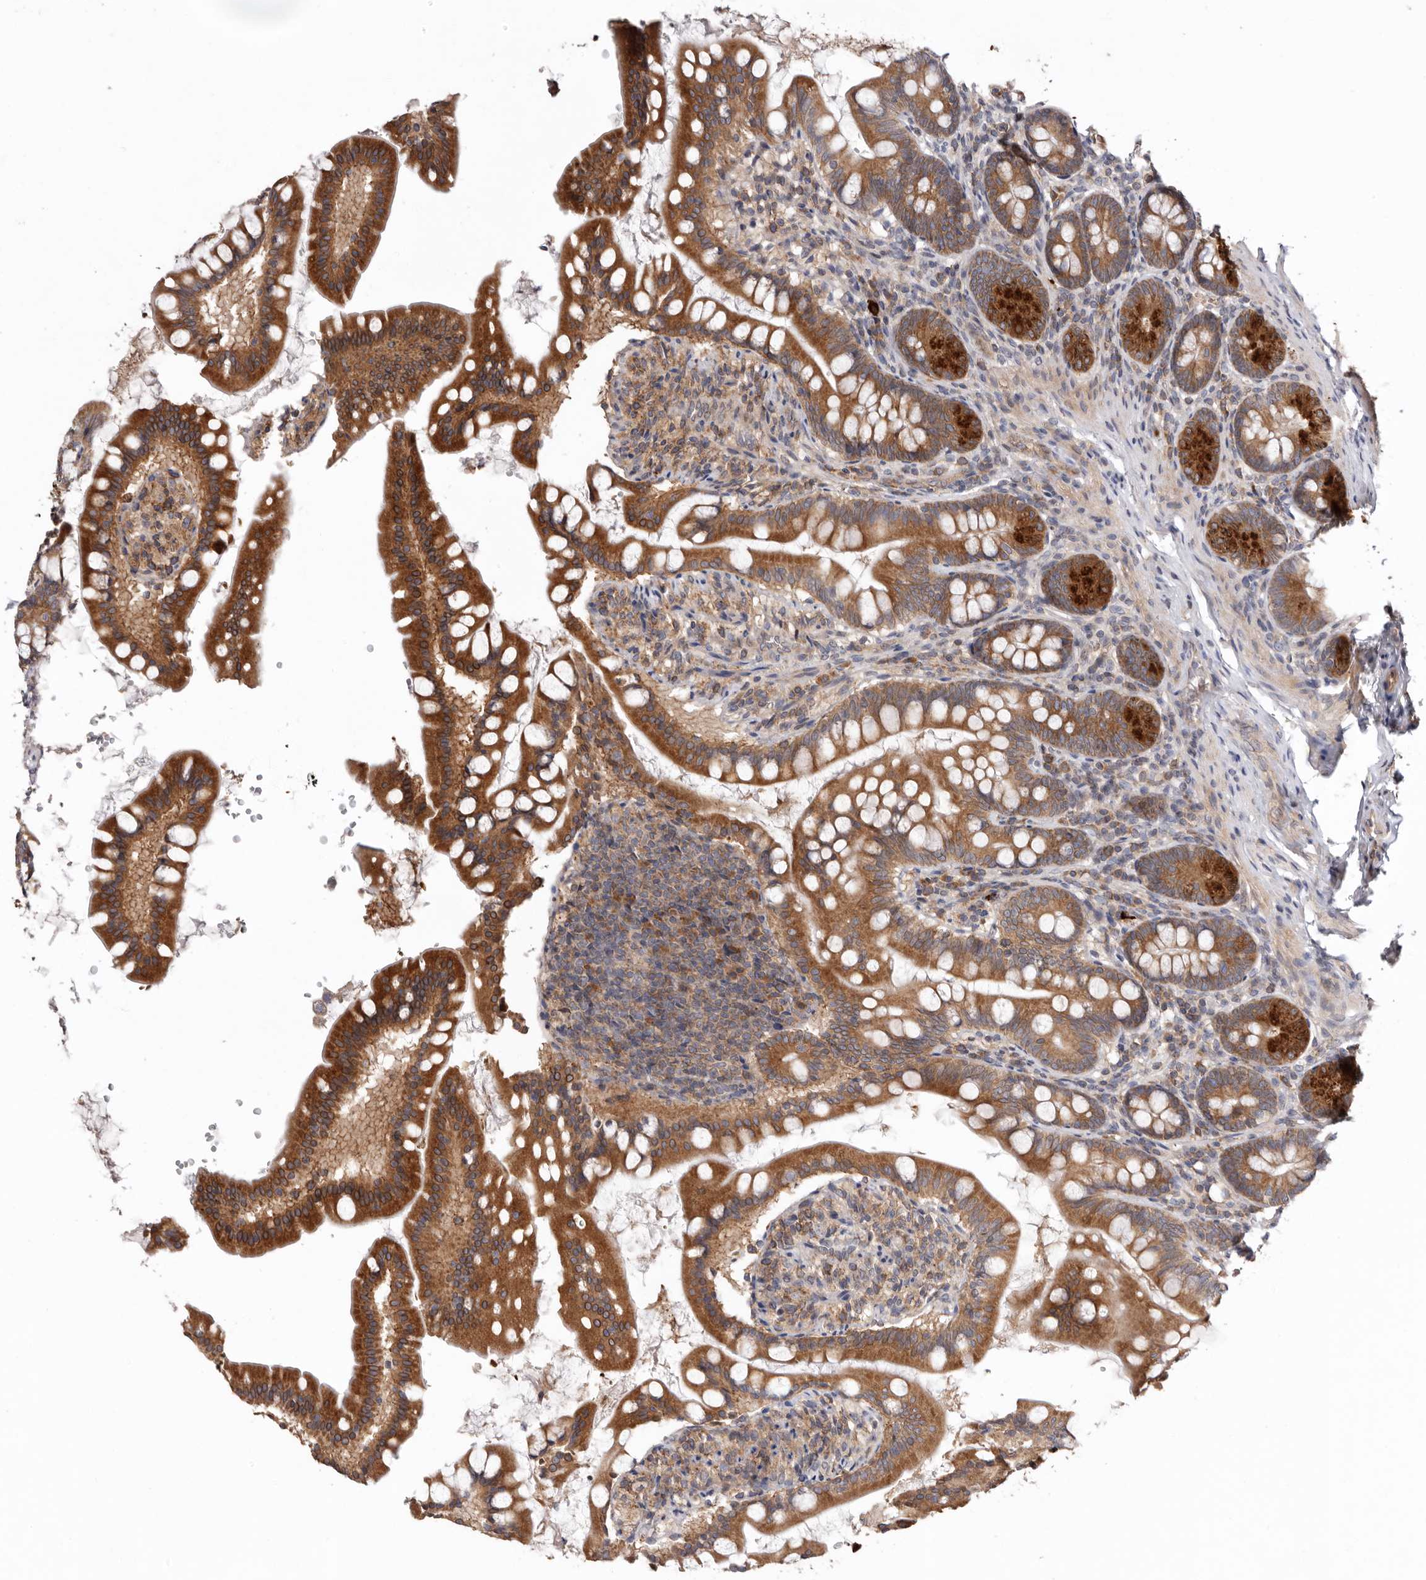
{"staining": {"intensity": "strong", "quantity": ">75%", "location": "cytoplasmic/membranous"}, "tissue": "small intestine", "cell_type": "Glandular cells", "image_type": "normal", "snomed": [{"axis": "morphology", "description": "Normal tissue, NOS"}, {"axis": "topography", "description": "Small intestine"}], "caption": "Protein analysis of normal small intestine demonstrates strong cytoplasmic/membranous positivity in about >75% of glandular cells. (DAB (3,3'-diaminobenzidine) IHC, brown staining for protein, blue staining for nuclei).", "gene": "TMUB1", "patient": {"sex": "male", "age": 7}}